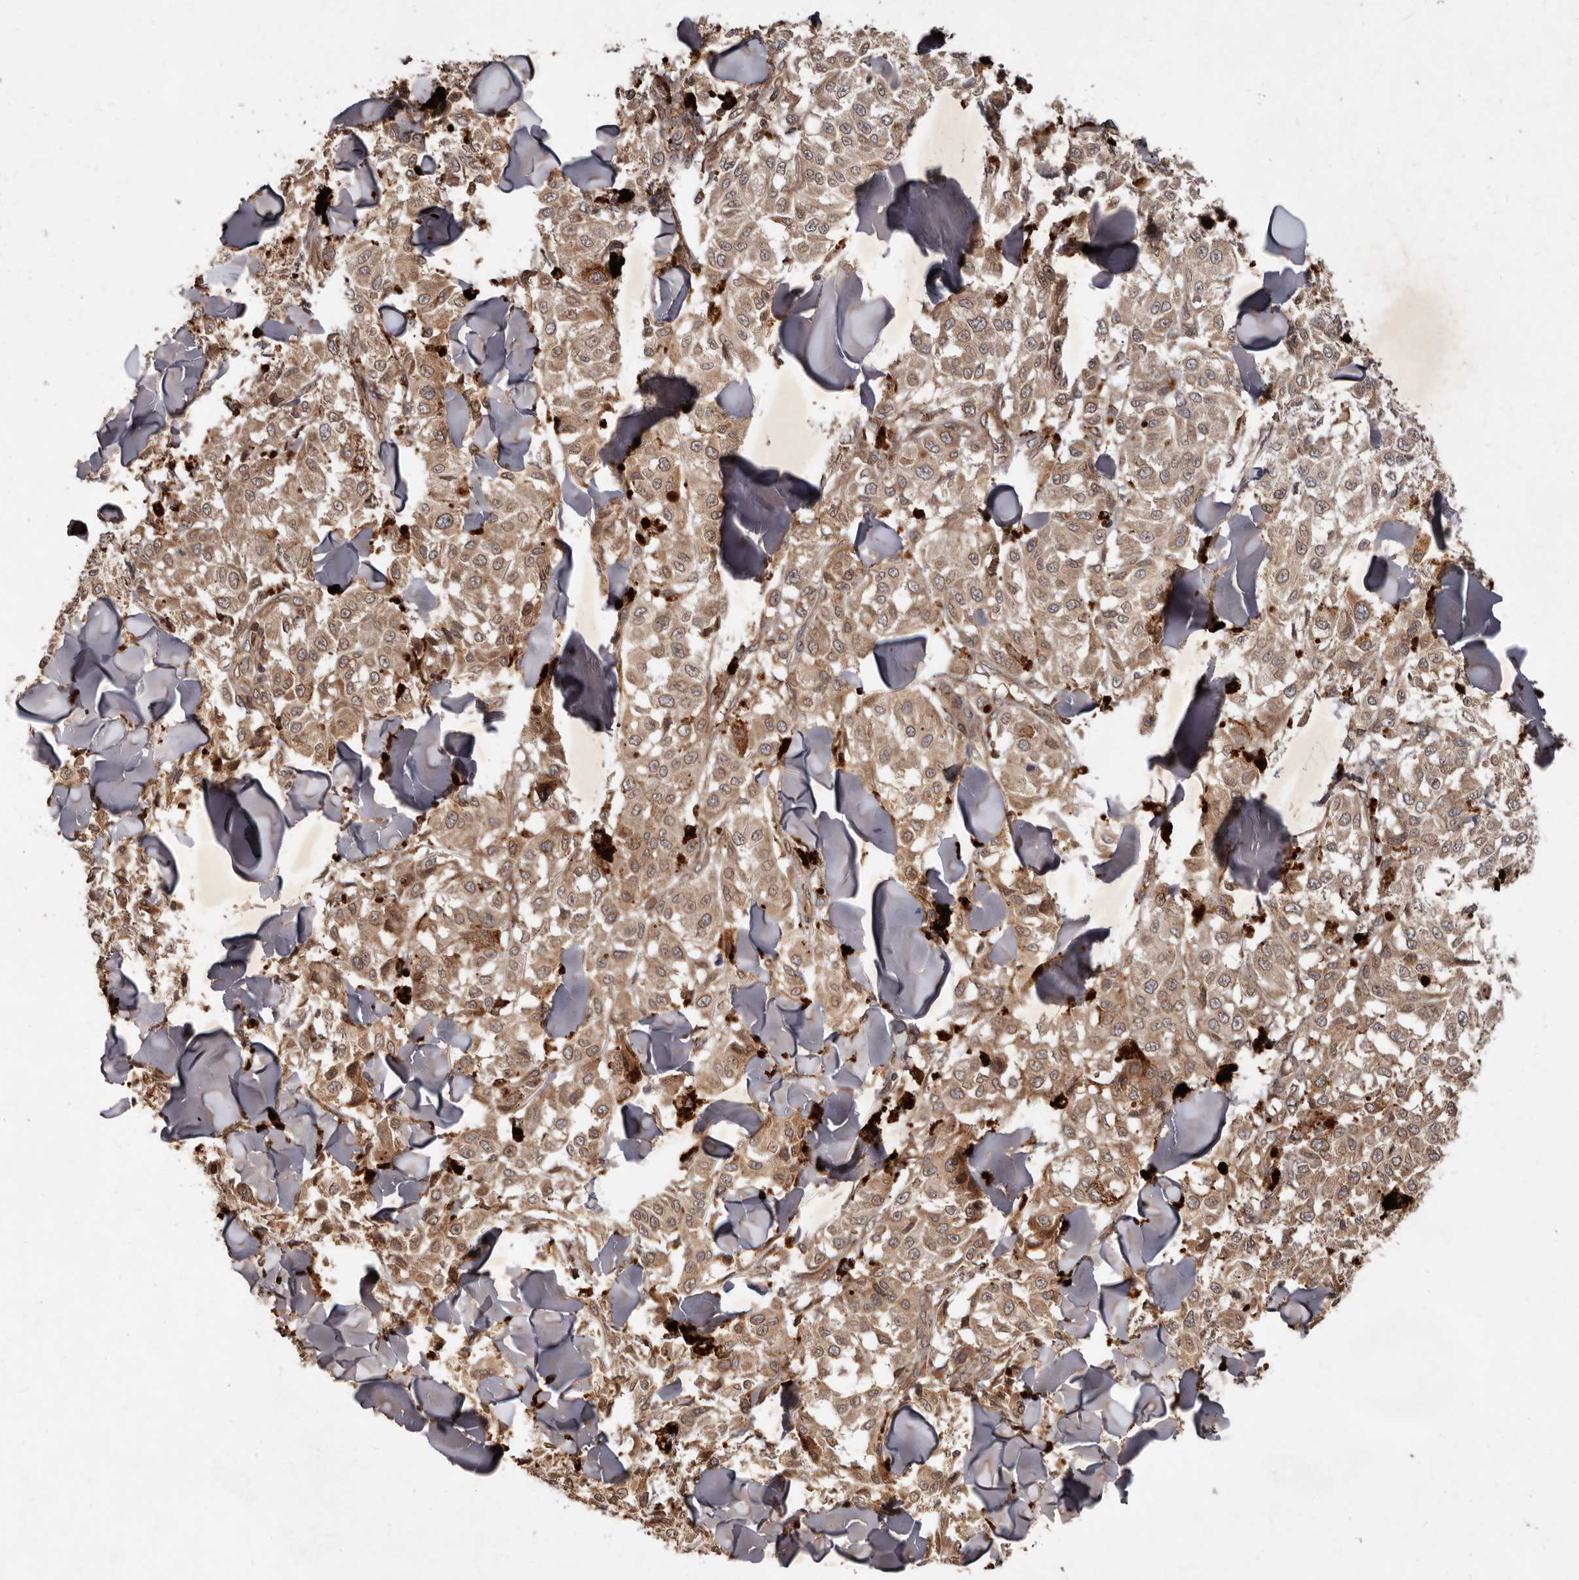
{"staining": {"intensity": "moderate", "quantity": ">75%", "location": "cytoplasmic/membranous"}, "tissue": "melanoma", "cell_type": "Tumor cells", "image_type": "cancer", "snomed": [{"axis": "morphology", "description": "Malignant melanoma, NOS"}, {"axis": "topography", "description": "Skin"}], "caption": "Immunohistochemistry photomicrograph of malignant melanoma stained for a protein (brown), which shows medium levels of moderate cytoplasmic/membranous positivity in approximately >75% of tumor cells.", "gene": "STK36", "patient": {"sex": "female", "age": 64}}